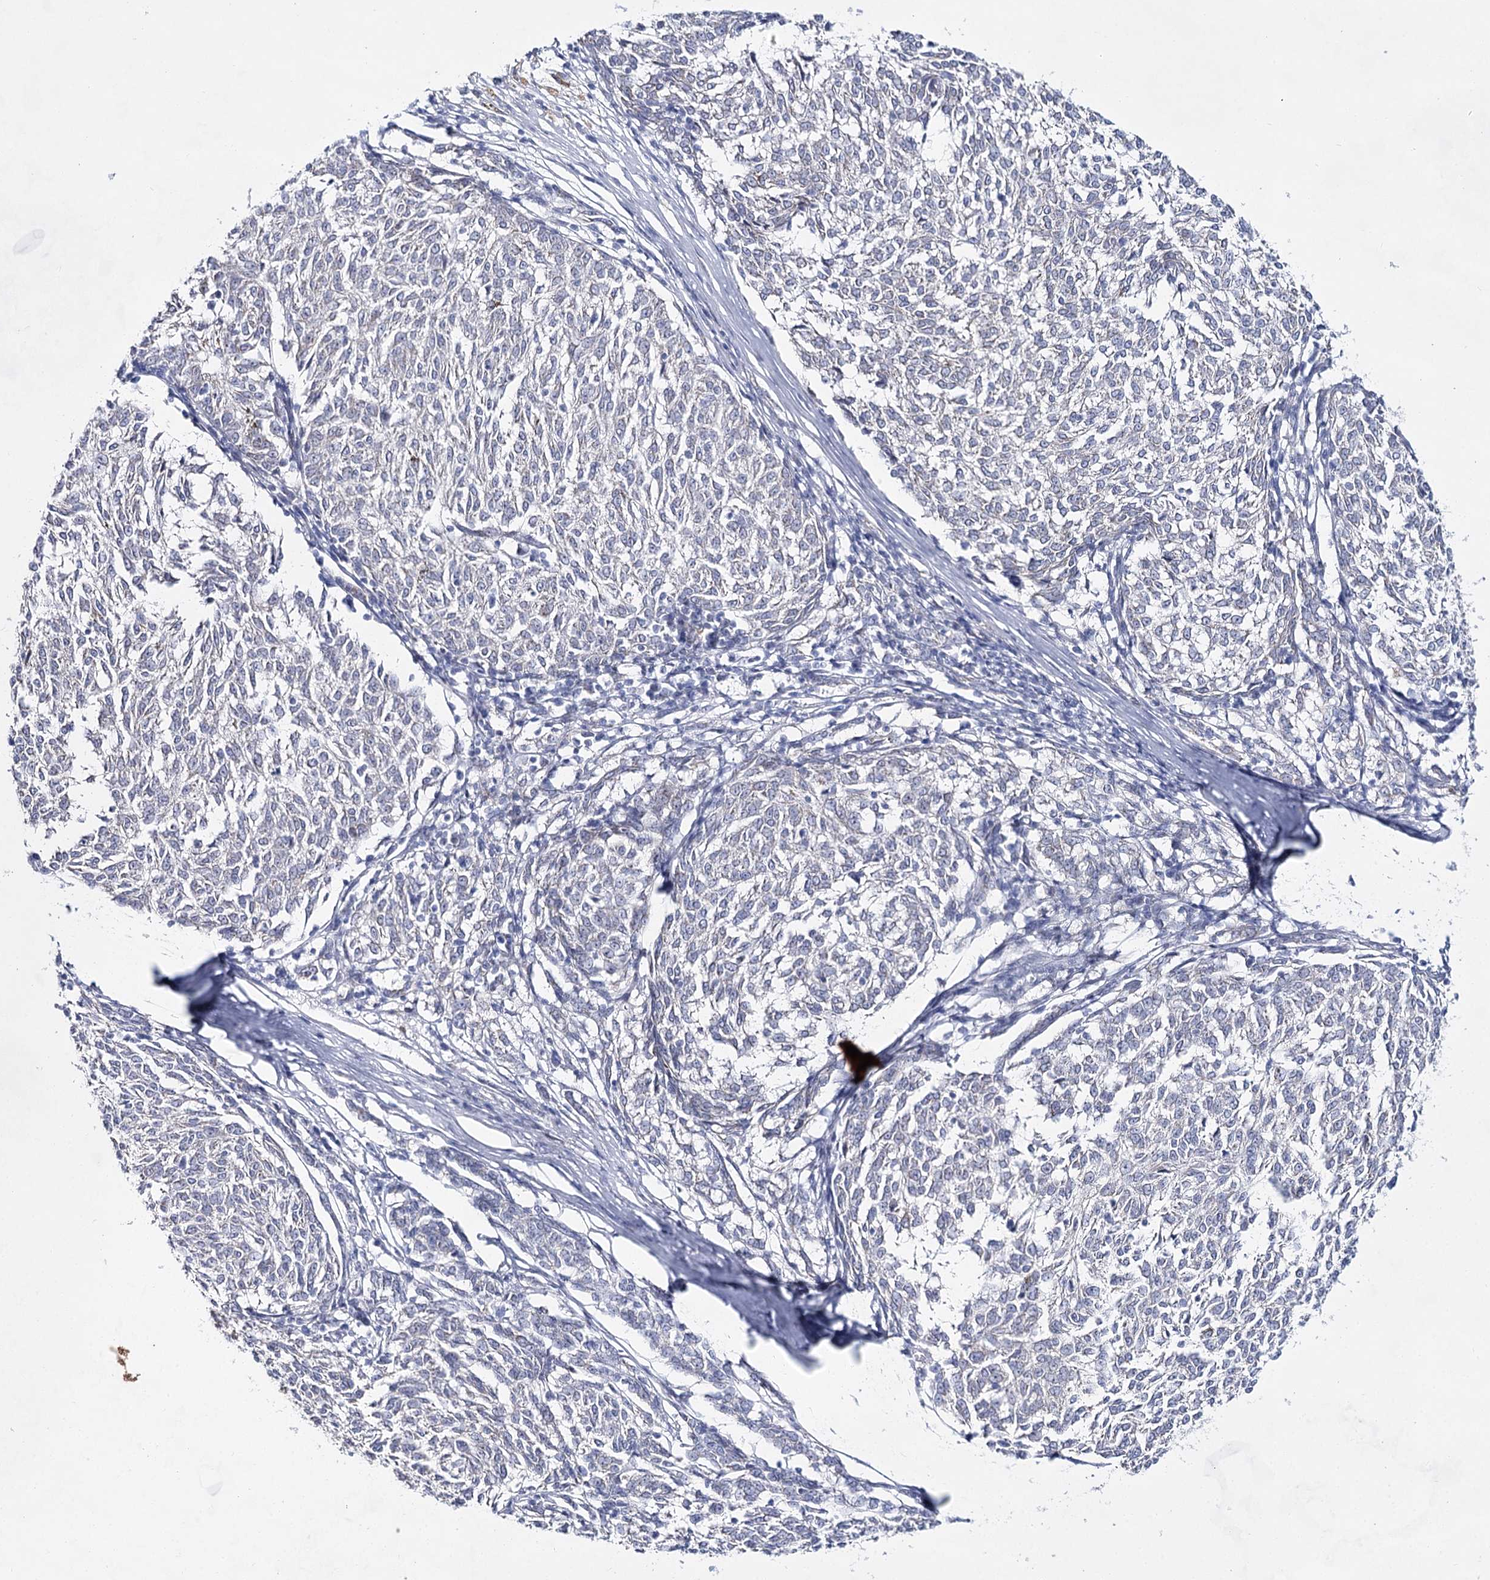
{"staining": {"intensity": "negative", "quantity": "none", "location": "none"}, "tissue": "melanoma", "cell_type": "Tumor cells", "image_type": "cancer", "snomed": [{"axis": "morphology", "description": "Malignant melanoma, NOS"}, {"axis": "topography", "description": "Skin"}], "caption": "Micrograph shows no protein positivity in tumor cells of malignant melanoma tissue.", "gene": "BPHL", "patient": {"sex": "female", "age": 72}}